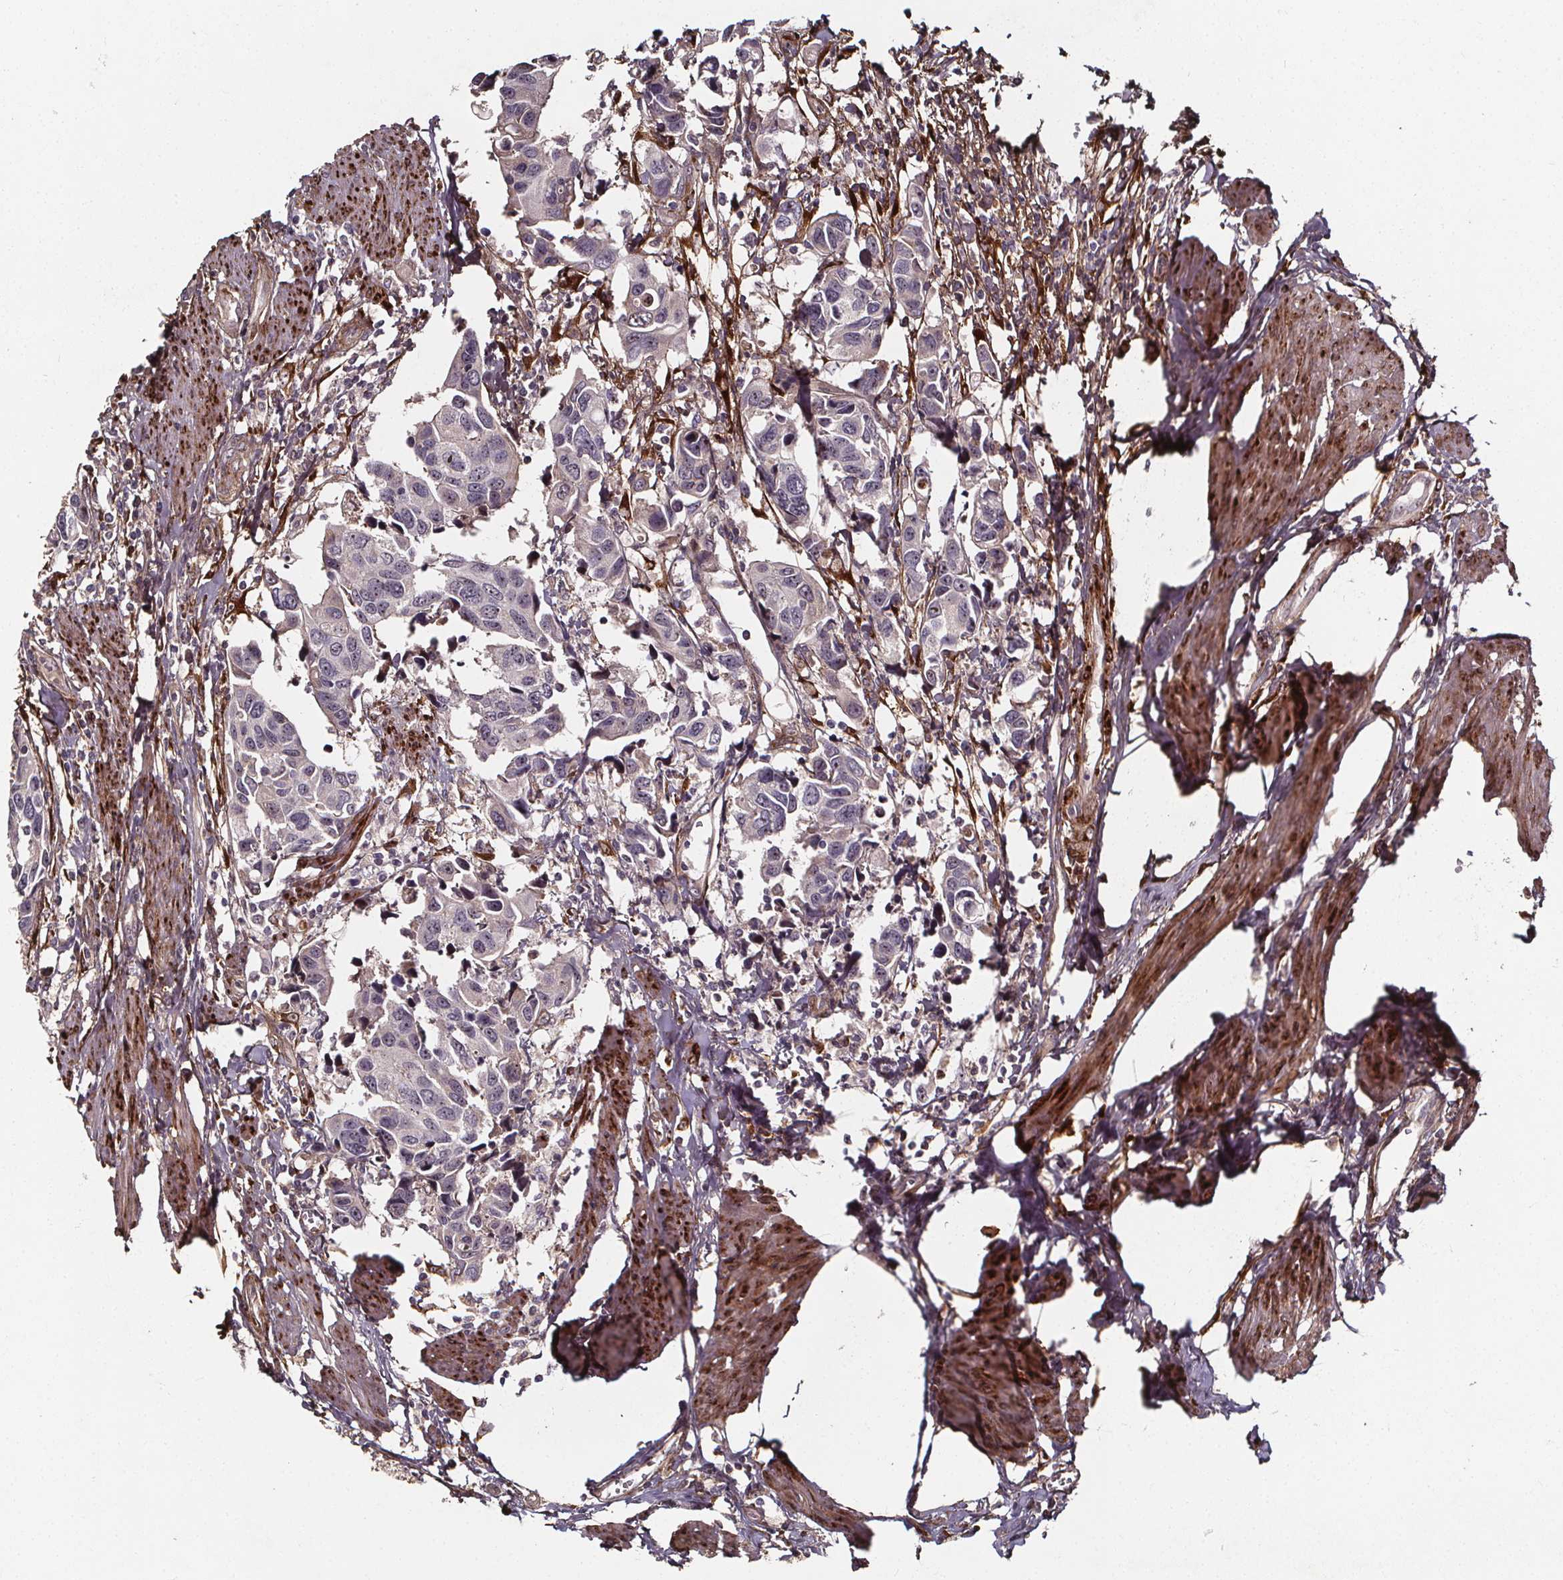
{"staining": {"intensity": "negative", "quantity": "none", "location": "none"}, "tissue": "urothelial cancer", "cell_type": "Tumor cells", "image_type": "cancer", "snomed": [{"axis": "morphology", "description": "Urothelial carcinoma, High grade"}, {"axis": "topography", "description": "Urinary bladder"}], "caption": "An immunohistochemistry micrograph of urothelial cancer is shown. There is no staining in tumor cells of urothelial cancer.", "gene": "AEBP1", "patient": {"sex": "male", "age": 60}}